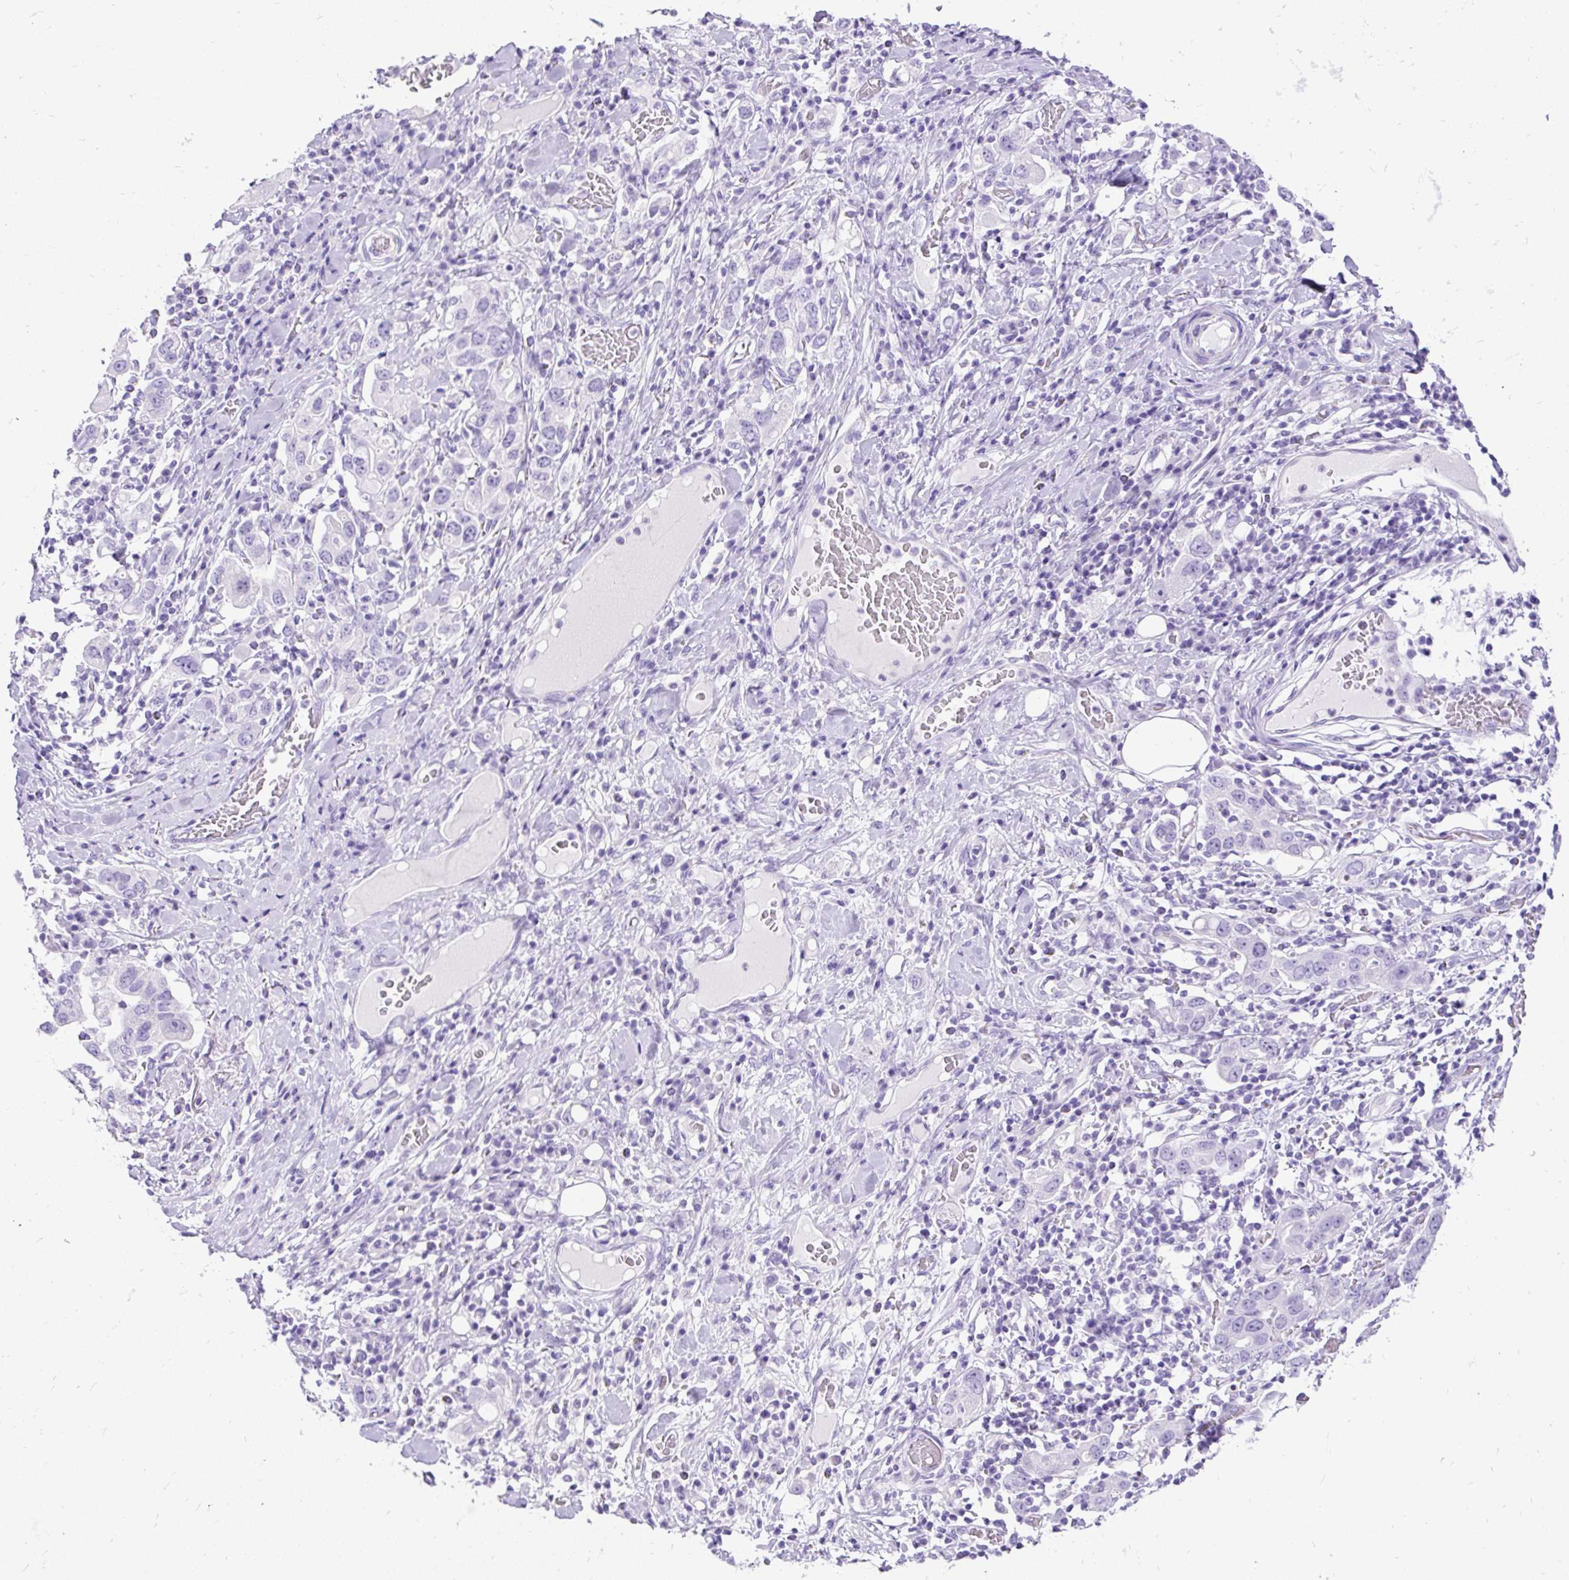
{"staining": {"intensity": "negative", "quantity": "none", "location": "none"}, "tissue": "stomach cancer", "cell_type": "Tumor cells", "image_type": "cancer", "snomed": [{"axis": "morphology", "description": "Adenocarcinoma, NOS"}, {"axis": "topography", "description": "Stomach, upper"}], "caption": "Micrograph shows no significant protein positivity in tumor cells of stomach cancer.", "gene": "HEY1", "patient": {"sex": "male", "age": 62}}